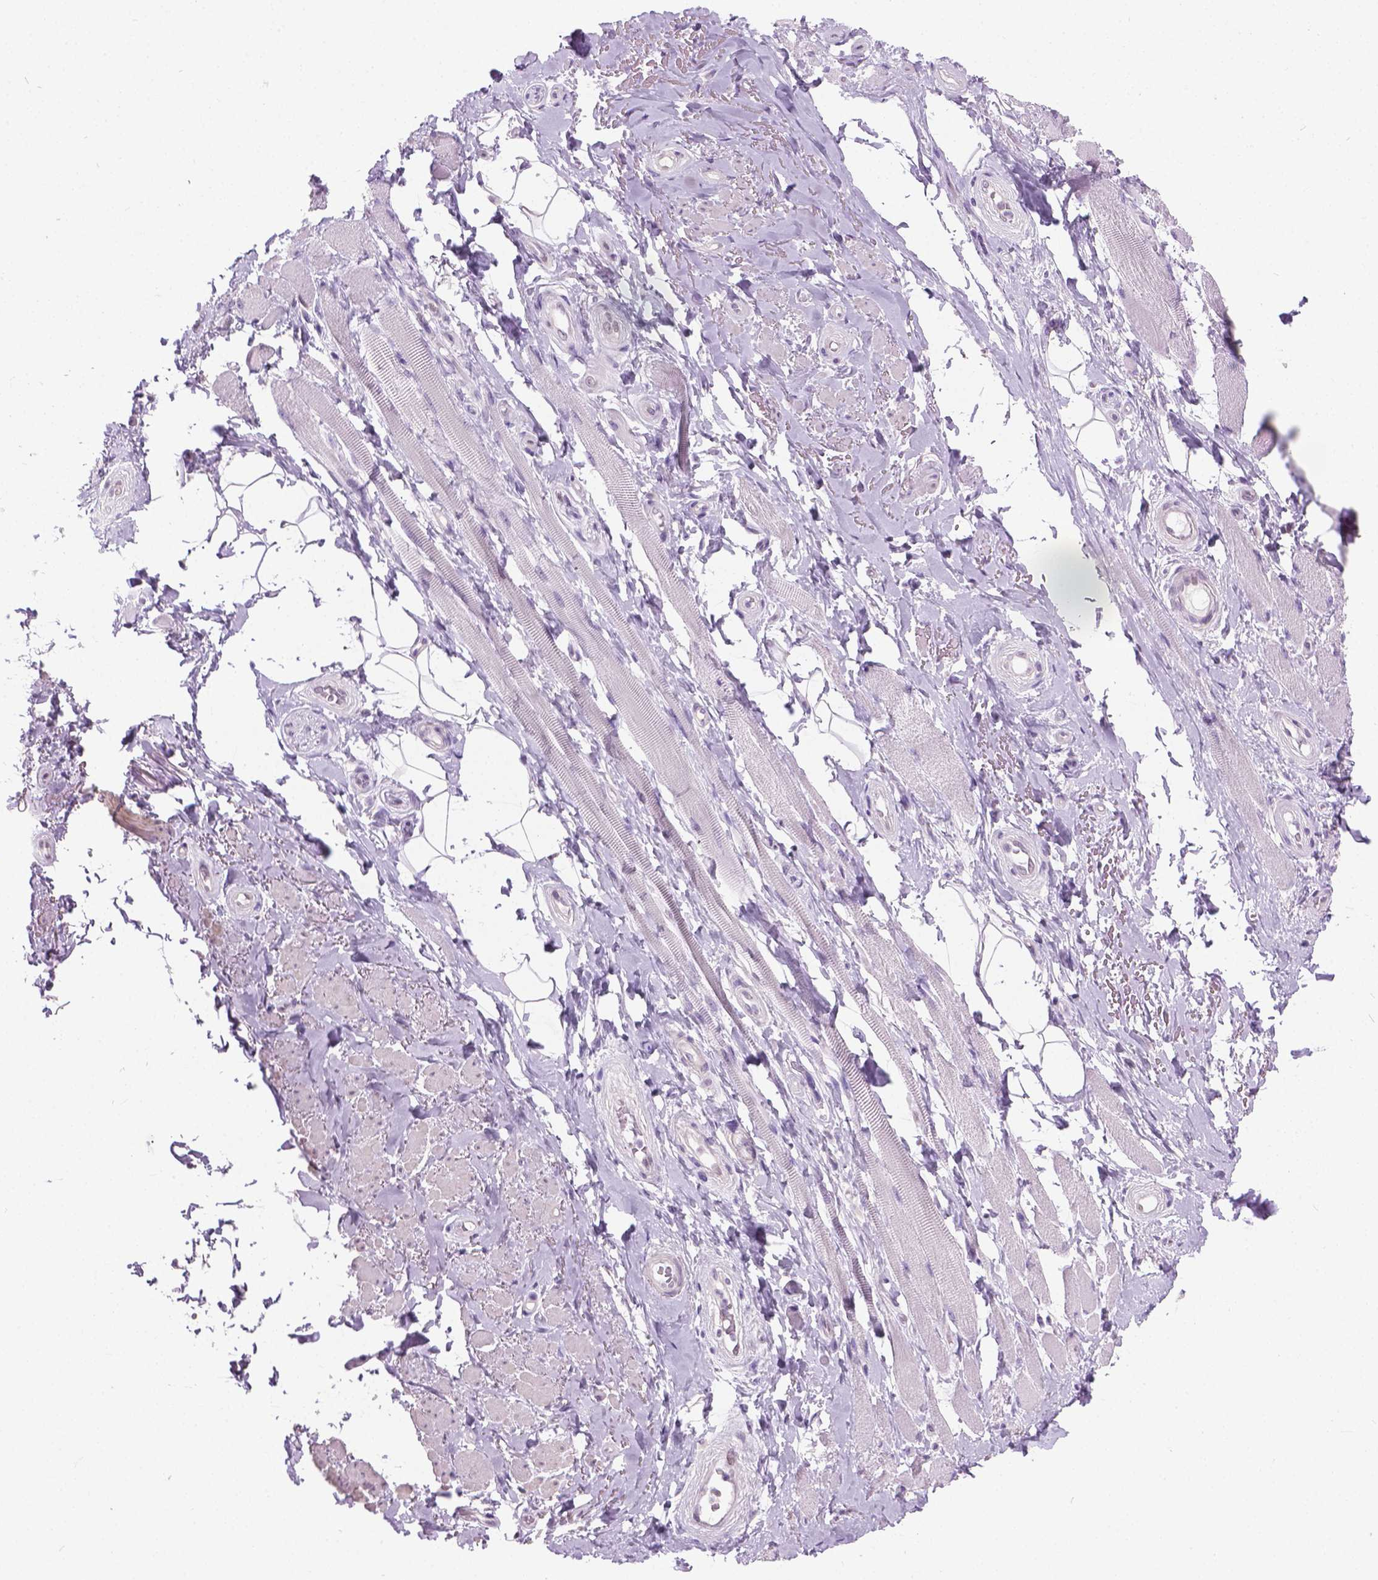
{"staining": {"intensity": "negative", "quantity": "none", "location": "none"}, "tissue": "adipose tissue", "cell_type": "Adipocytes", "image_type": "normal", "snomed": [{"axis": "morphology", "description": "Normal tissue, NOS"}, {"axis": "topography", "description": "Anal"}, {"axis": "topography", "description": "Peripheral nerve tissue"}], "caption": "There is no significant staining in adipocytes of adipose tissue. (Stains: DAB immunohistochemistry with hematoxylin counter stain, Microscopy: brightfield microscopy at high magnification).", "gene": "APCDD1L", "patient": {"sex": "male", "age": 53}}